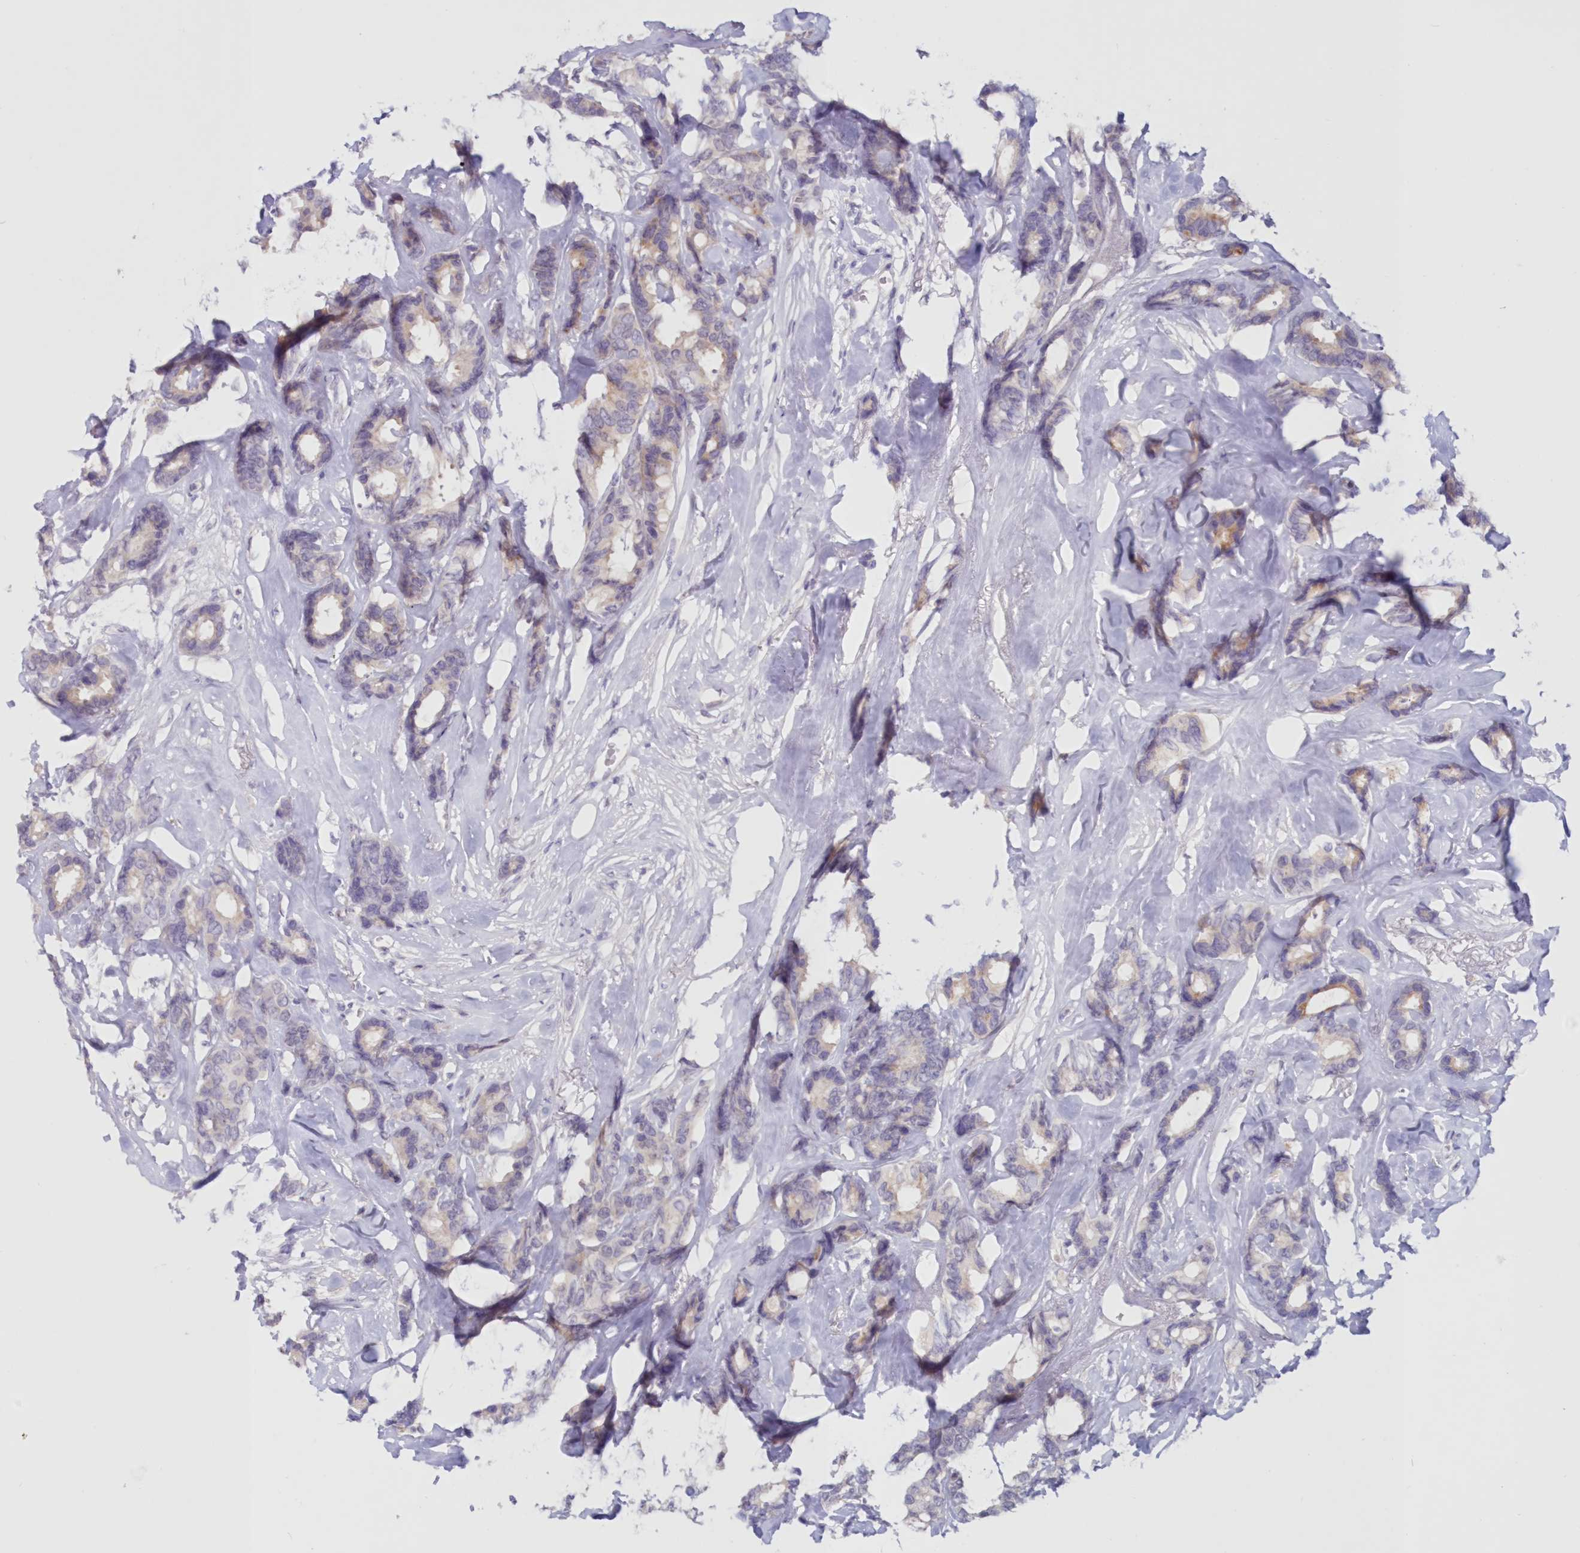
{"staining": {"intensity": "weak", "quantity": "<25%", "location": "cytoplasmic/membranous"}, "tissue": "breast cancer", "cell_type": "Tumor cells", "image_type": "cancer", "snomed": [{"axis": "morphology", "description": "Duct carcinoma"}, {"axis": "topography", "description": "Breast"}], "caption": "DAB immunohistochemical staining of human breast cancer (invasive ductal carcinoma) demonstrates no significant positivity in tumor cells.", "gene": "SNED1", "patient": {"sex": "female", "age": 87}}